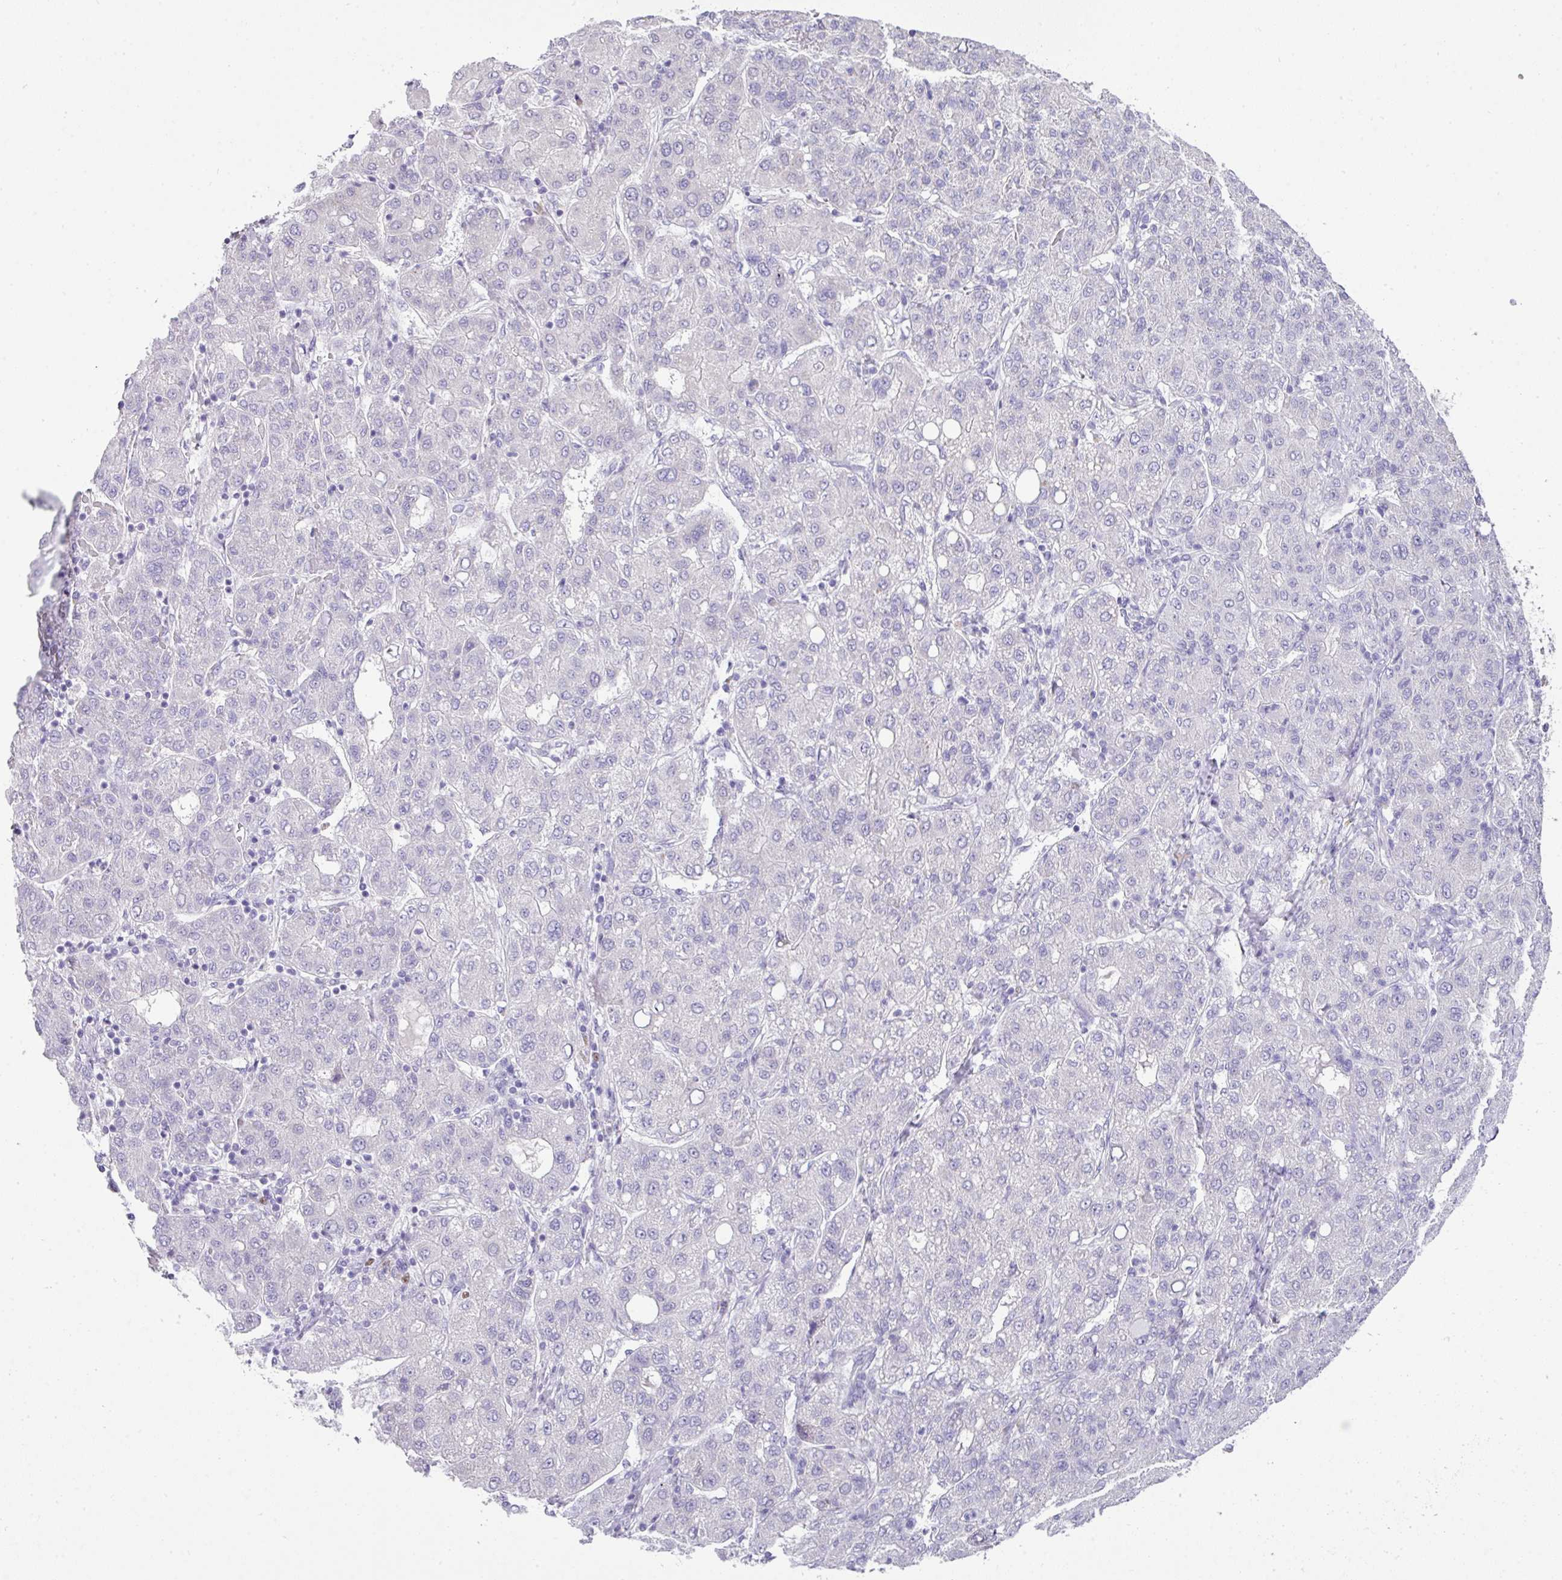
{"staining": {"intensity": "negative", "quantity": "none", "location": "none"}, "tissue": "liver cancer", "cell_type": "Tumor cells", "image_type": "cancer", "snomed": [{"axis": "morphology", "description": "Carcinoma, Hepatocellular, NOS"}, {"axis": "topography", "description": "Liver"}], "caption": "Immunohistochemistry photomicrograph of liver cancer (hepatocellular carcinoma) stained for a protein (brown), which shows no expression in tumor cells.", "gene": "BCL11A", "patient": {"sex": "male", "age": 65}}